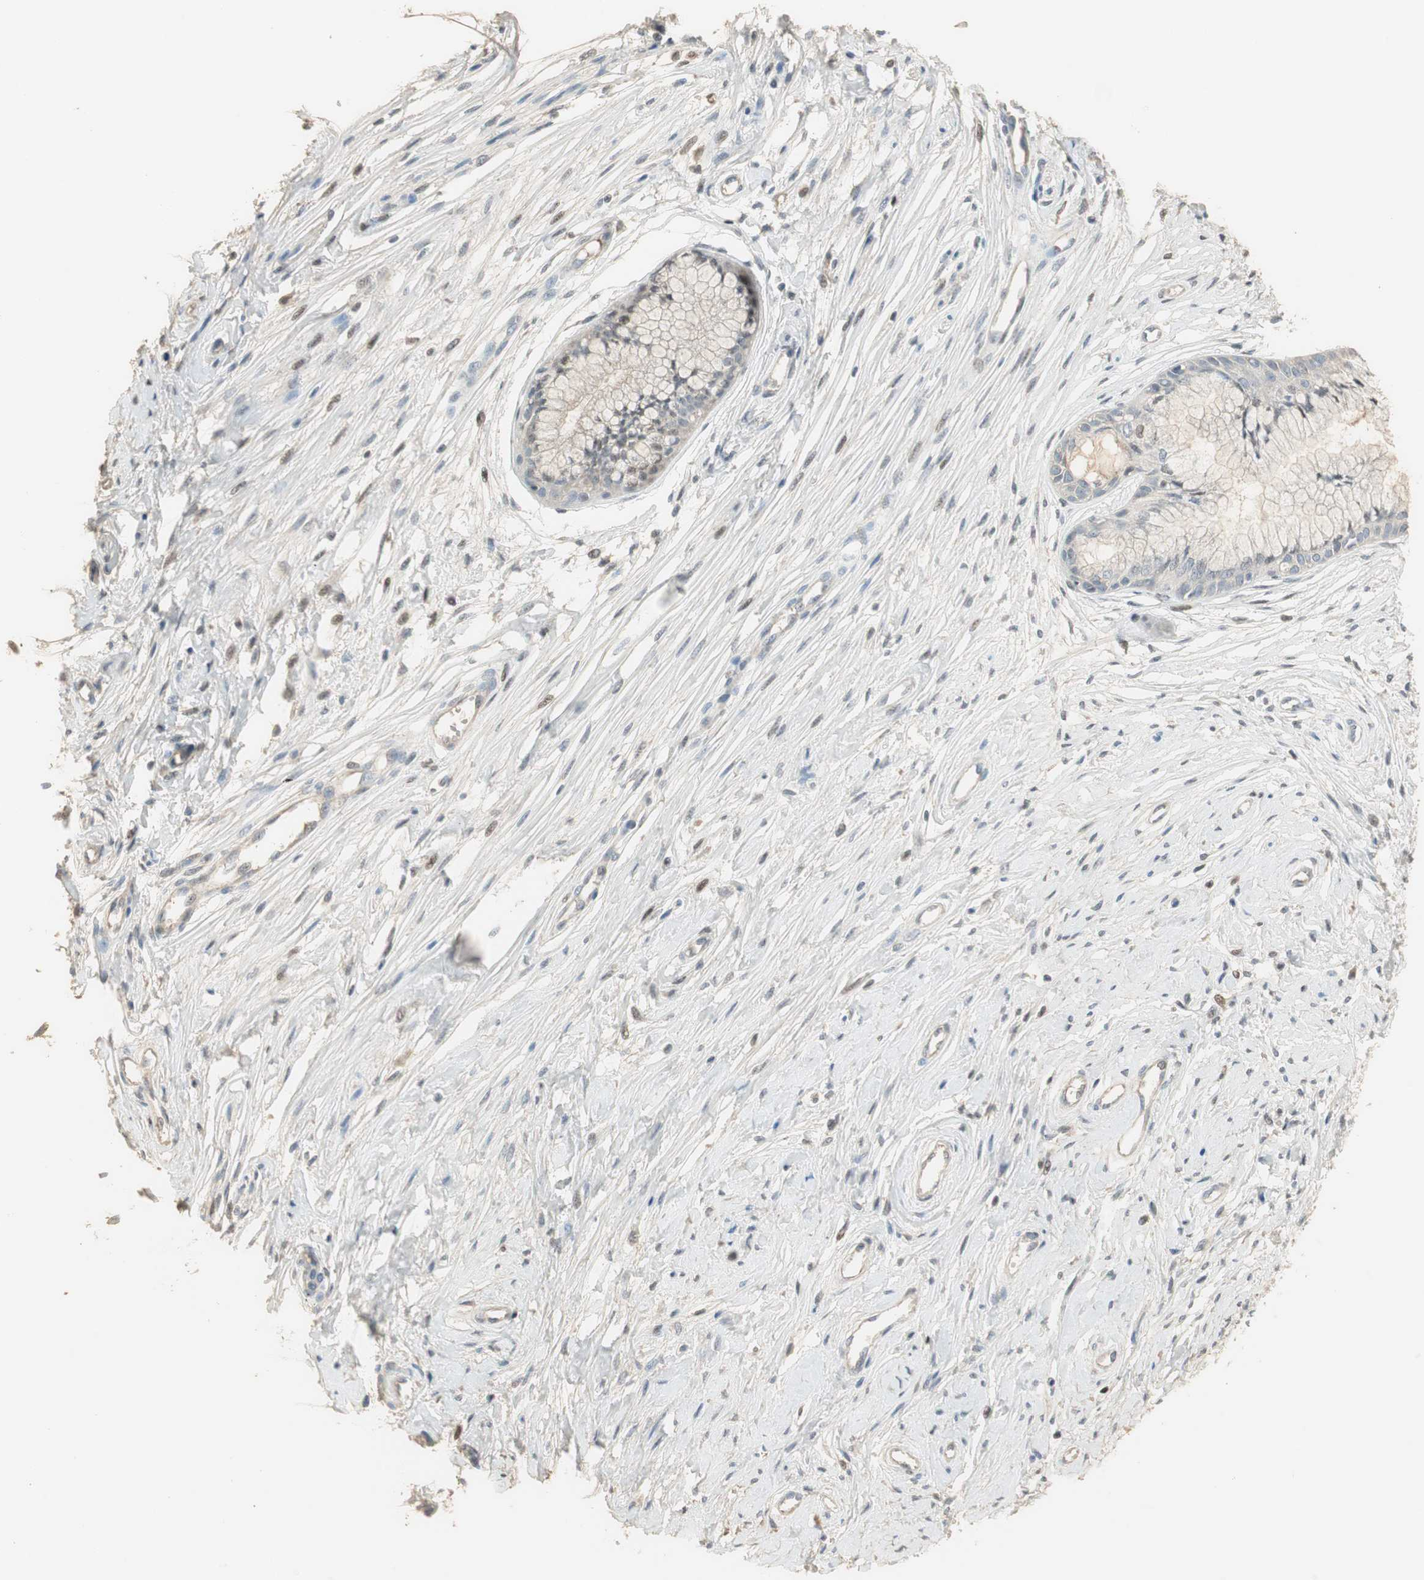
{"staining": {"intensity": "weak", "quantity": "<25%", "location": "nuclear"}, "tissue": "cervix", "cell_type": "Glandular cells", "image_type": "normal", "snomed": [{"axis": "morphology", "description": "Normal tissue, NOS"}, {"axis": "topography", "description": "Cervix"}], "caption": "The immunohistochemistry (IHC) image has no significant positivity in glandular cells of cervix.", "gene": "RUNX2", "patient": {"sex": "female", "age": 39}}